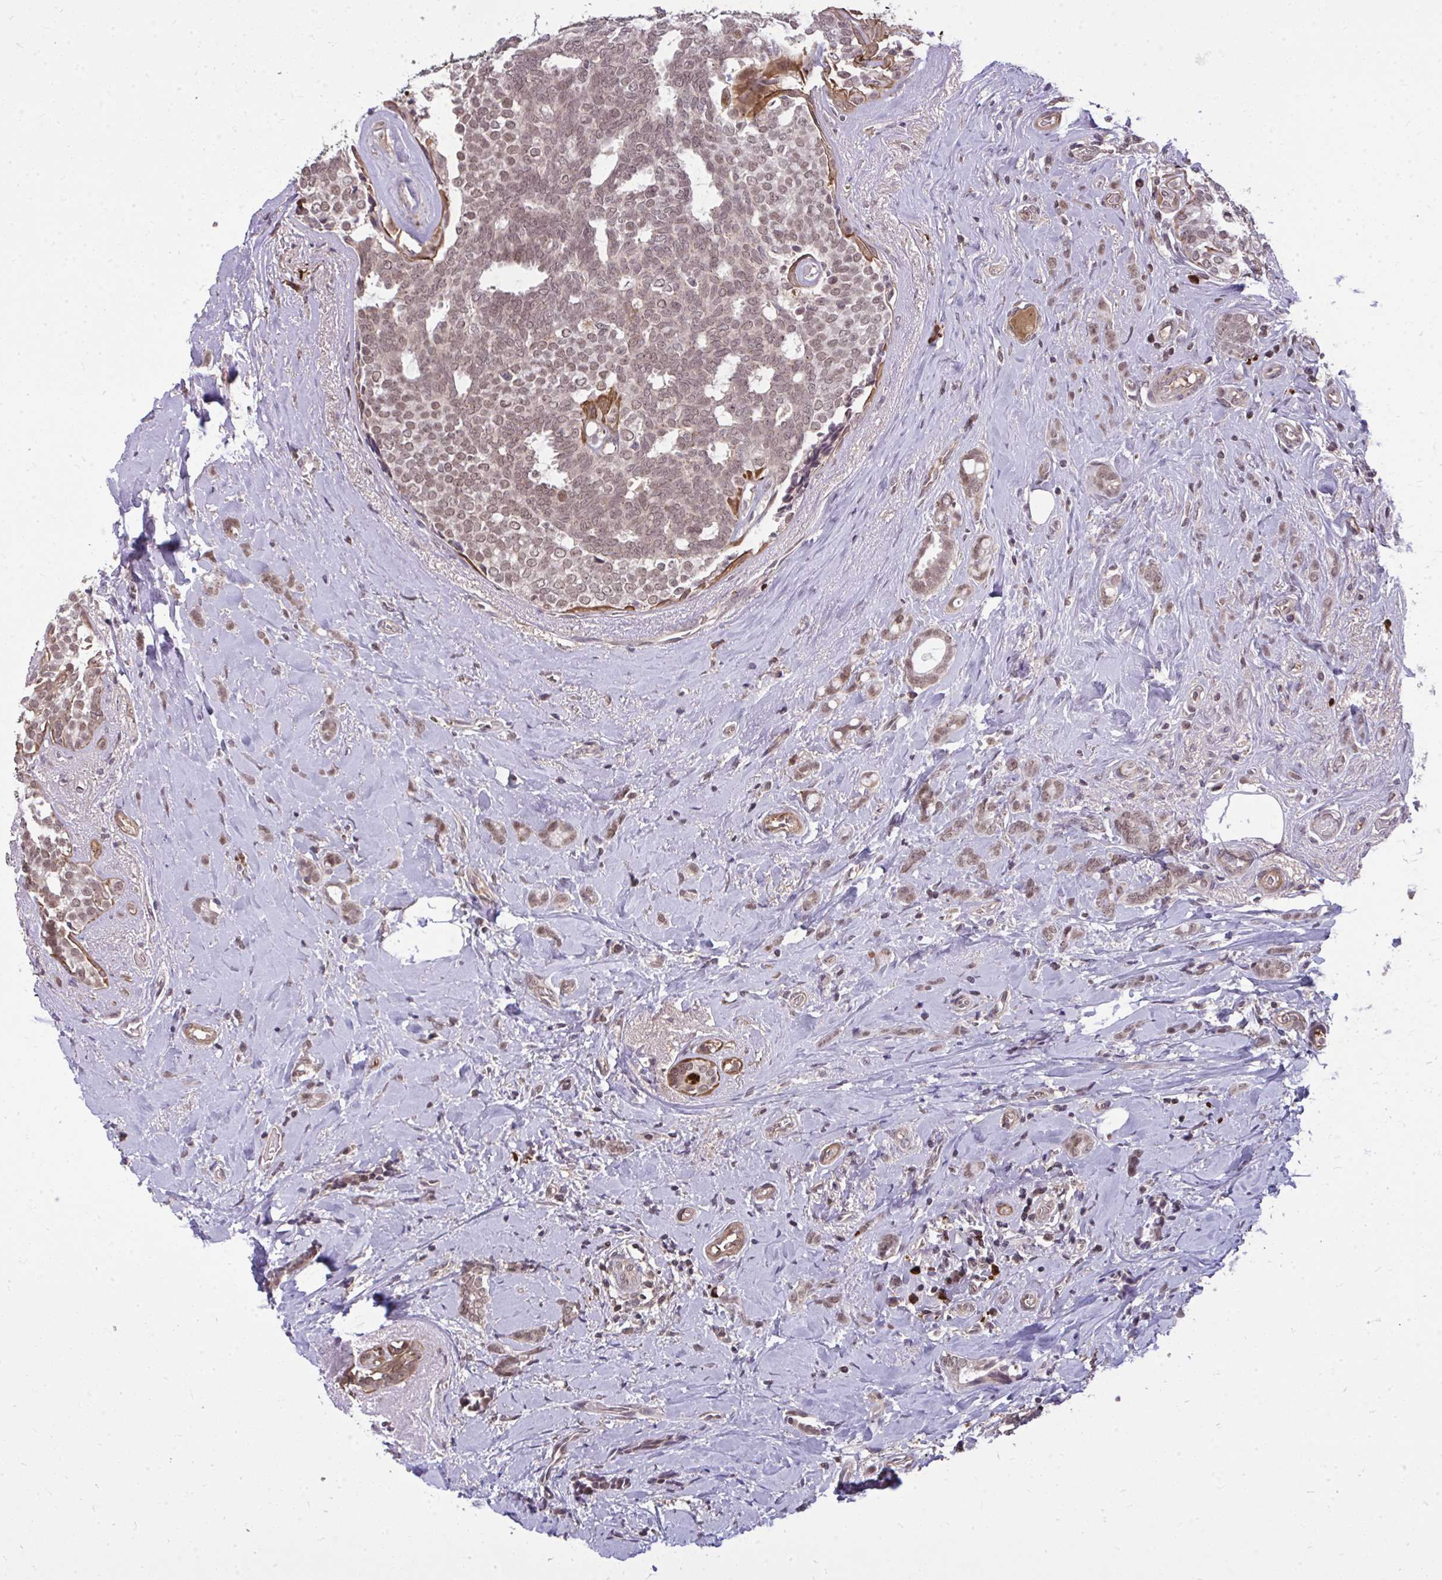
{"staining": {"intensity": "moderate", "quantity": ">75%", "location": "nuclear"}, "tissue": "breast cancer", "cell_type": "Tumor cells", "image_type": "cancer", "snomed": [{"axis": "morphology", "description": "Intraductal carcinoma, in situ"}, {"axis": "morphology", "description": "Duct carcinoma"}, {"axis": "morphology", "description": "Lobular carcinoma, in situ"}, {"axis": "topography", "description": "Breast"}], "caption": "Breast intraductal carcinoma,  in situ stained for a protein exhibits moderate nuclear positivity in tumor cells. The staining was performed using DAB to visualize the protein expression in brown, while the nuclei were stained in blue with hematoxylin (Magnification: 20x).", "gene": "ZSCAN9", "patient": {"sex": "female", "age": 44}}